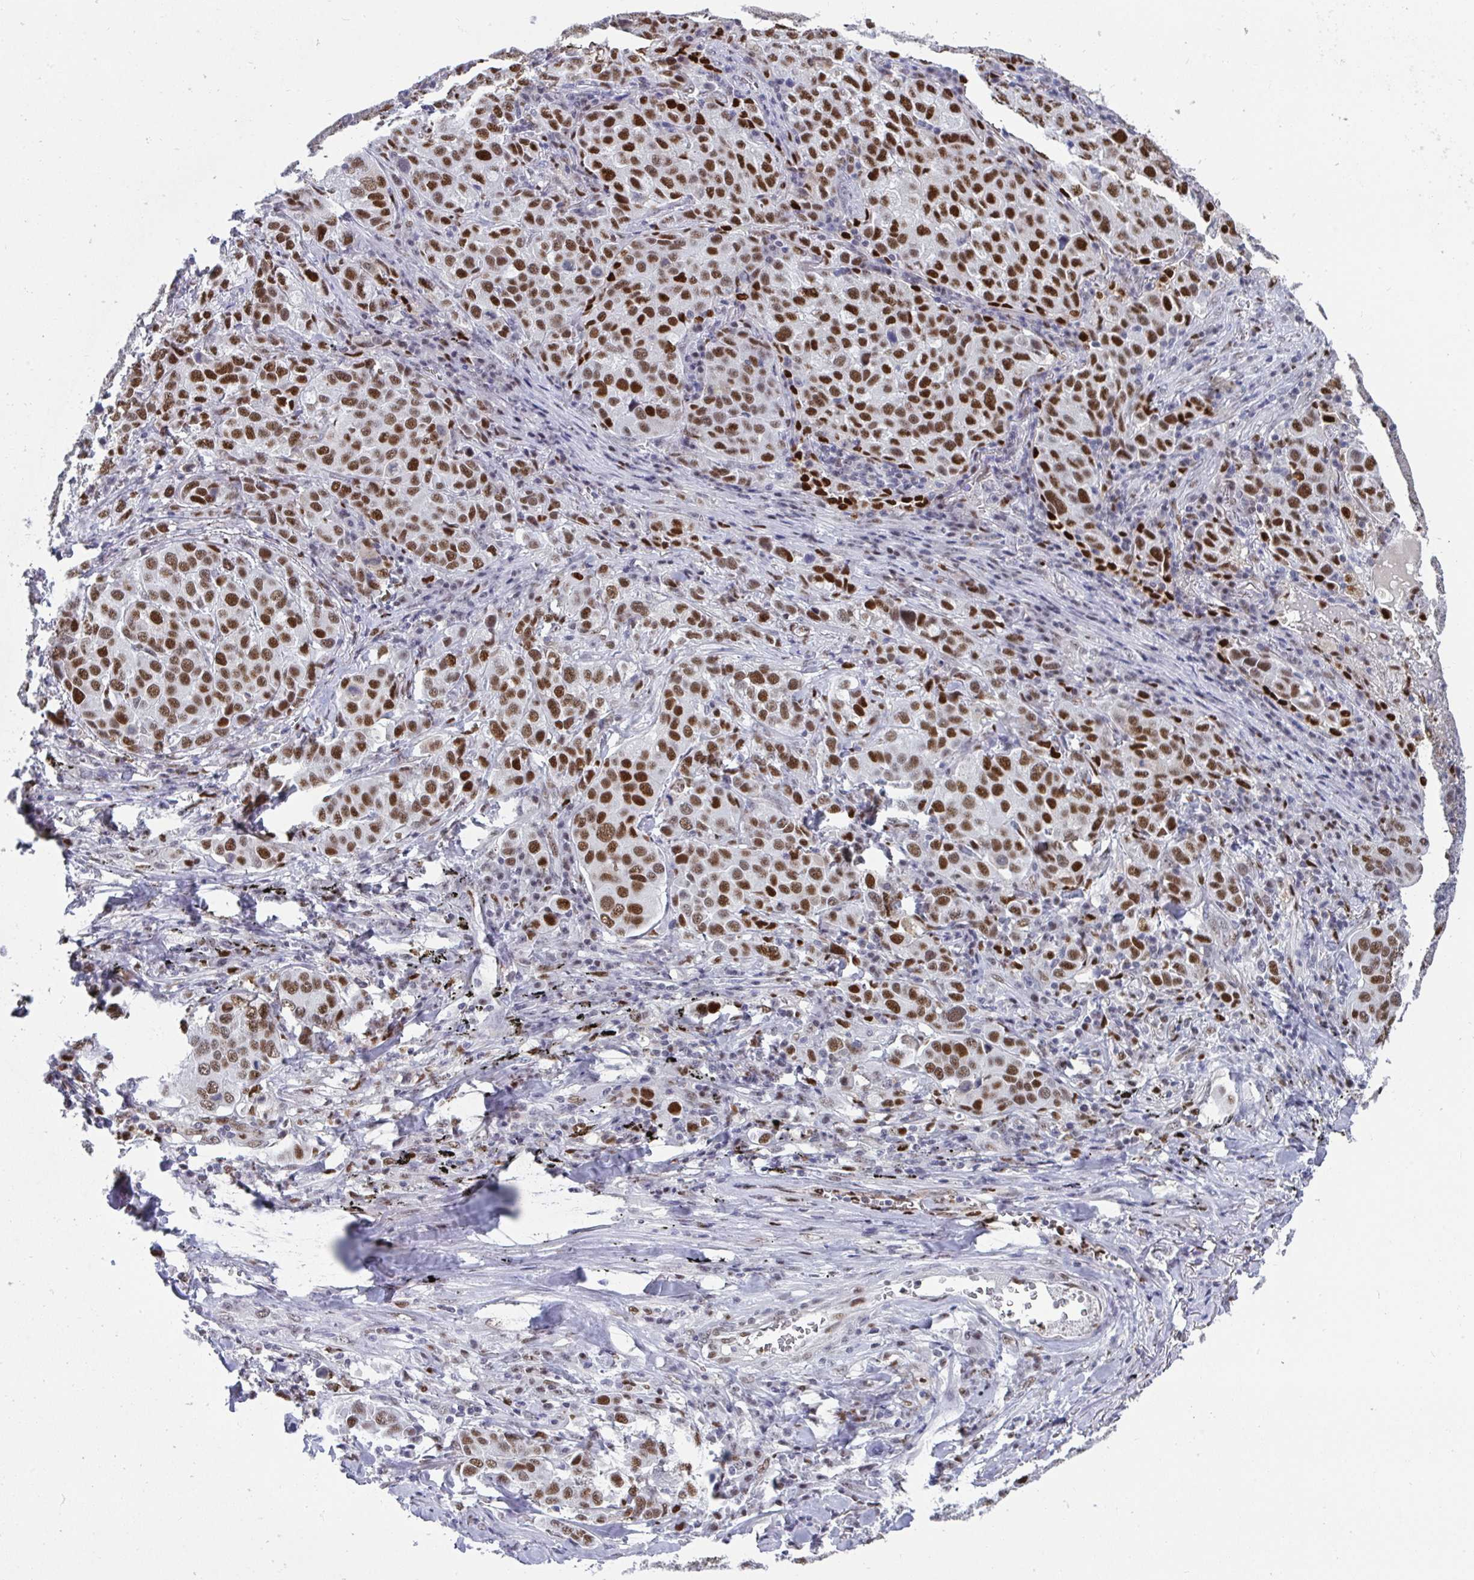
{"staining": {"intensity": "strong", "quantity": ">75%", "location": "nuclear"}, "tissue": "lung cancer", "cell_type": "Tumor cells", "image_type": "cancer", "snomed": [{"axis": "morphology", "description": "Adenocarcinoma, NOS"}, {"axis": "morphology", "description": "Adenocarcinoma, metastatic, NOS"}, {"axis": "topography", "description": "Lymph node"}, {"axis": "topography", "description": "Lung"}], "caption": "The image displays staining of metastatic adenocarcinoma (lung), revealing strong nuclear protein expression (brown color) within tumor cells.", "gene": "JDP2", "patient": {"sex": "female", "age": 65}}